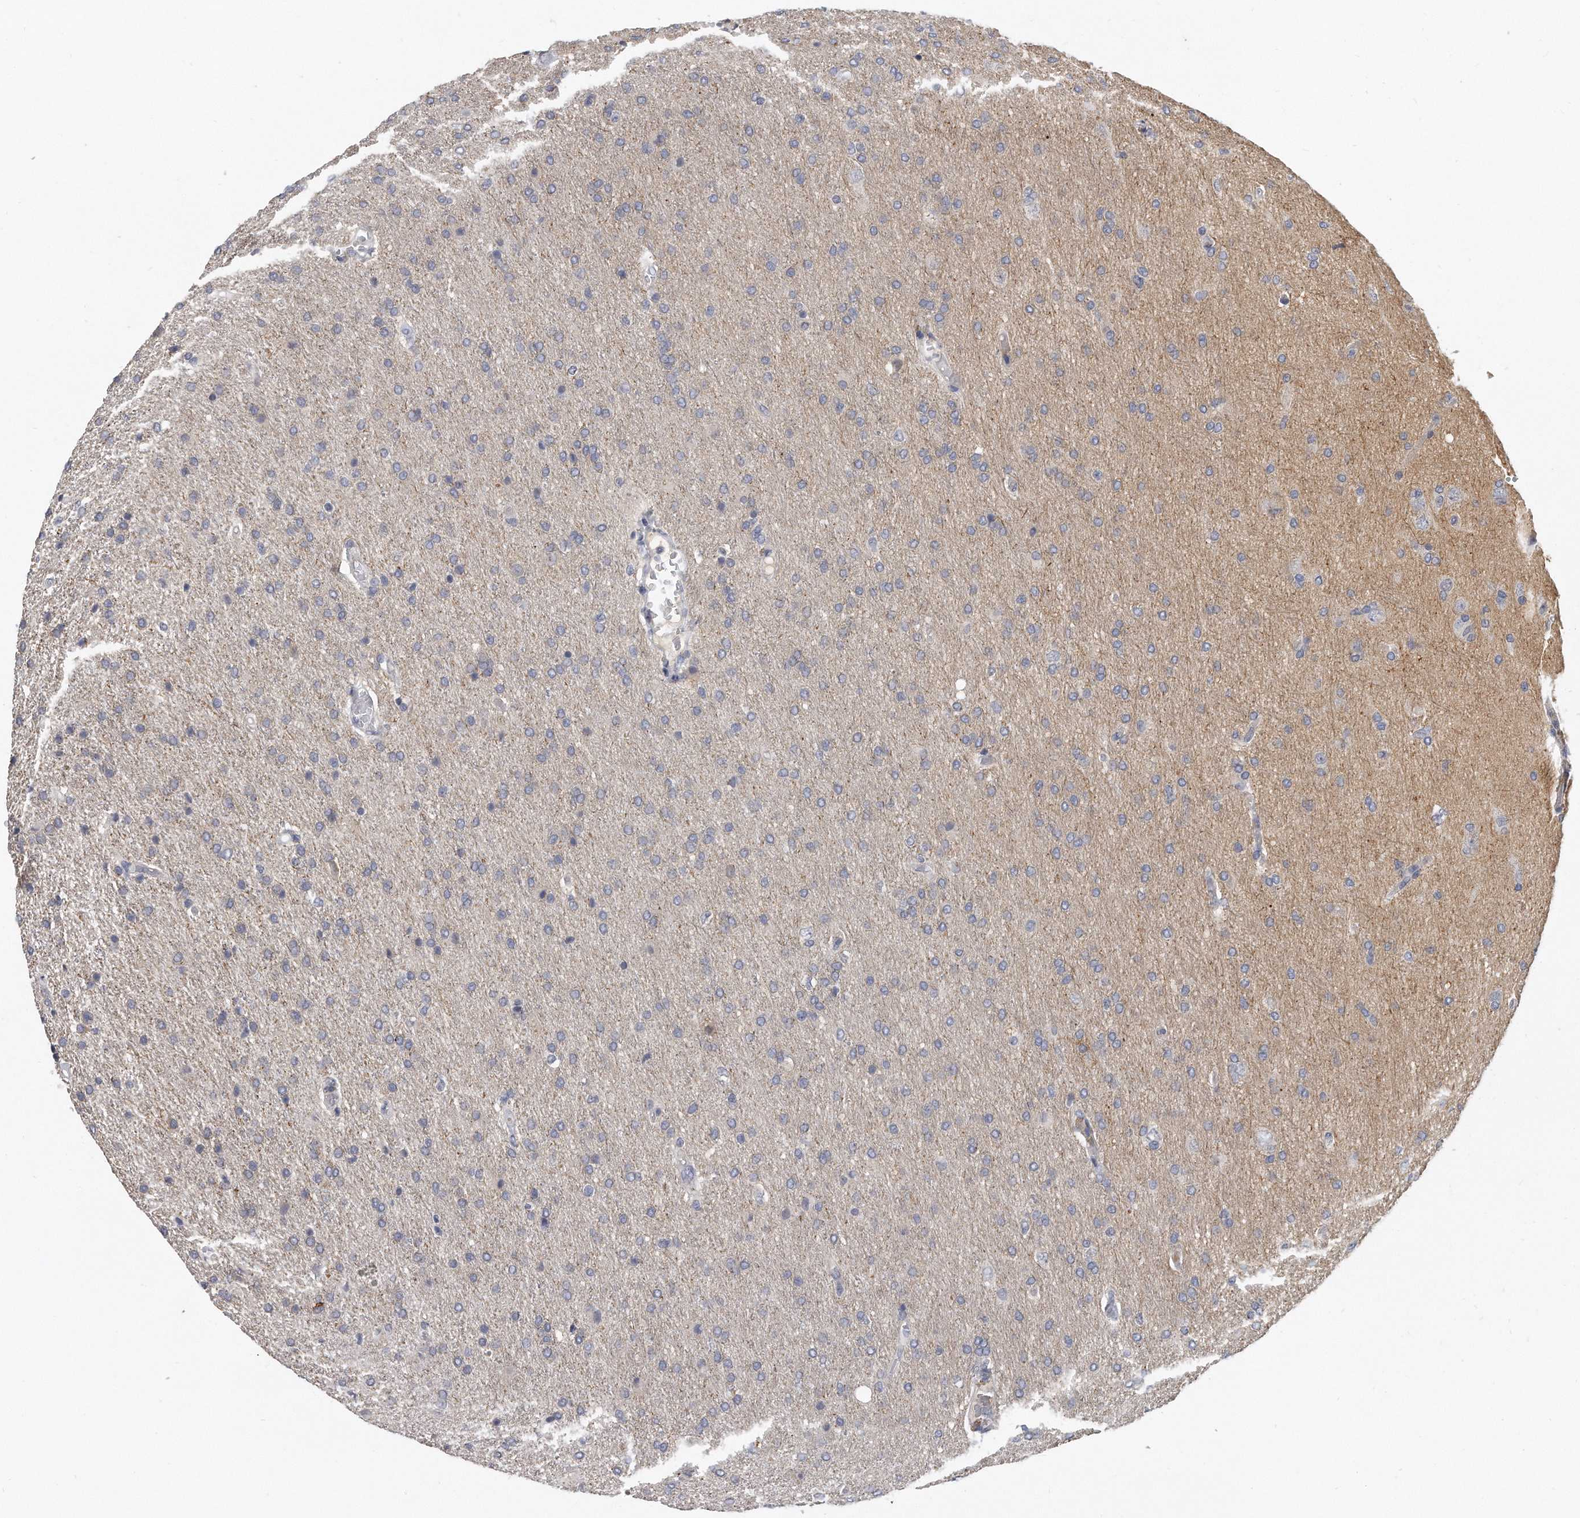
{"staining": {"intensity": "negative", "quantity": "none", "location": "none"}, "tissue": "glioma", "cell_type": "Tumor cells", "image_type": "cancer", "snomed": [{"axis": "morphology", "description": "Glioma, malignant, High grade"}, {"axis": "topography", "description": "Brain"}], "caption": "DAB (3,3'-diaminobenzidine) immunohistochemical staining of human malignant glioma (high-grade) demonstrates no significant staining in tumor cells.", "gene": "KLHL7", "patient": {"sex": "male", "age": 72}}